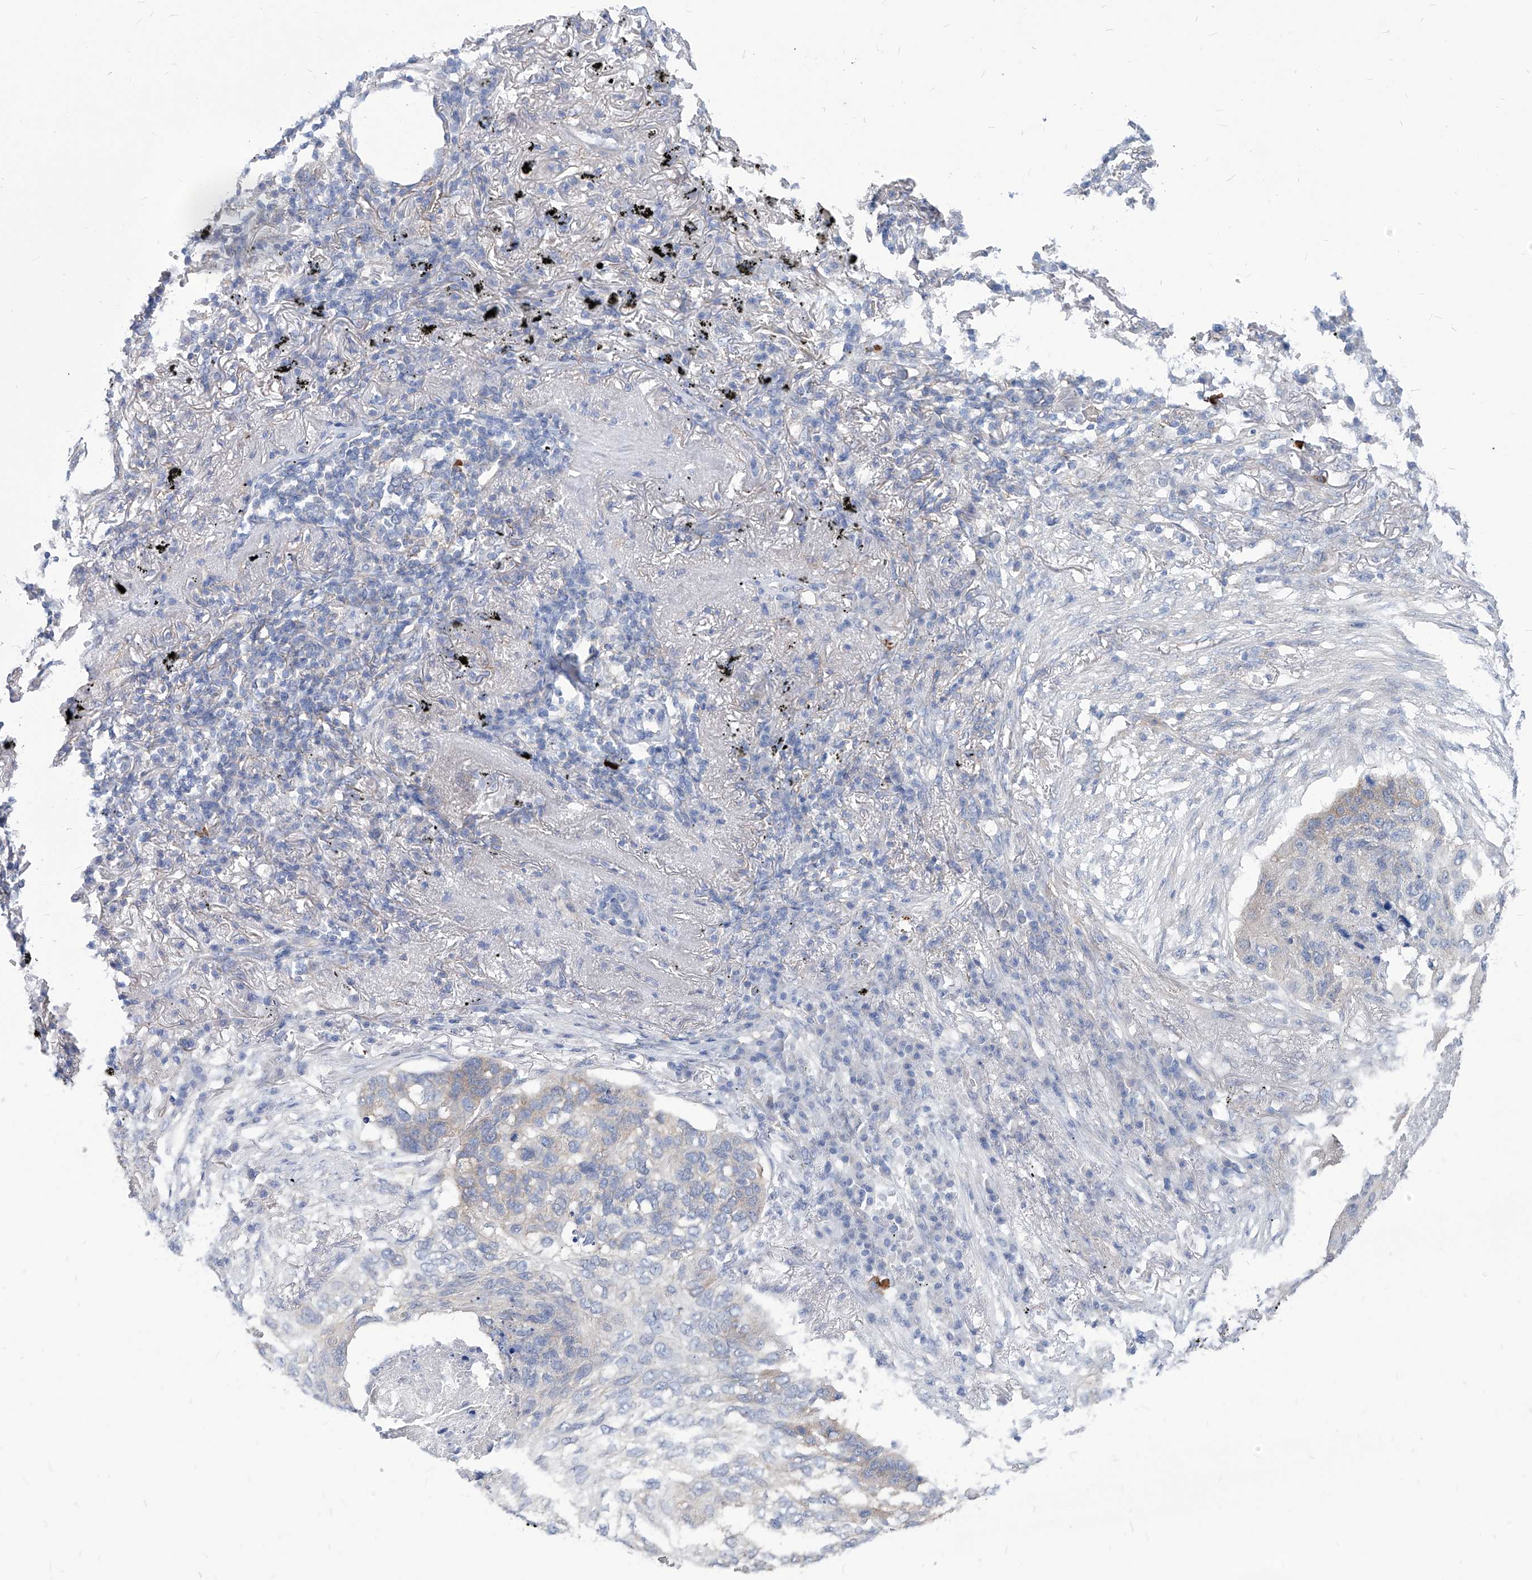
{"staining": {"intensity": "negative", "quantity": "none", "location": "none"}, "tissue": "lung cancer", "cell_type": "Tumor cells", "image_type": "cancer", "snomed": [{"axis": "morphology", "description": "Squamous cell carcinoma, NOS"}, {"axis": "topography", "description": "Lung"}], "caption": "There is no significant positivity in tumor cells of lung cancer.", "gene": "AKAP10", "patient": {"sex": "female", "age": 63}}